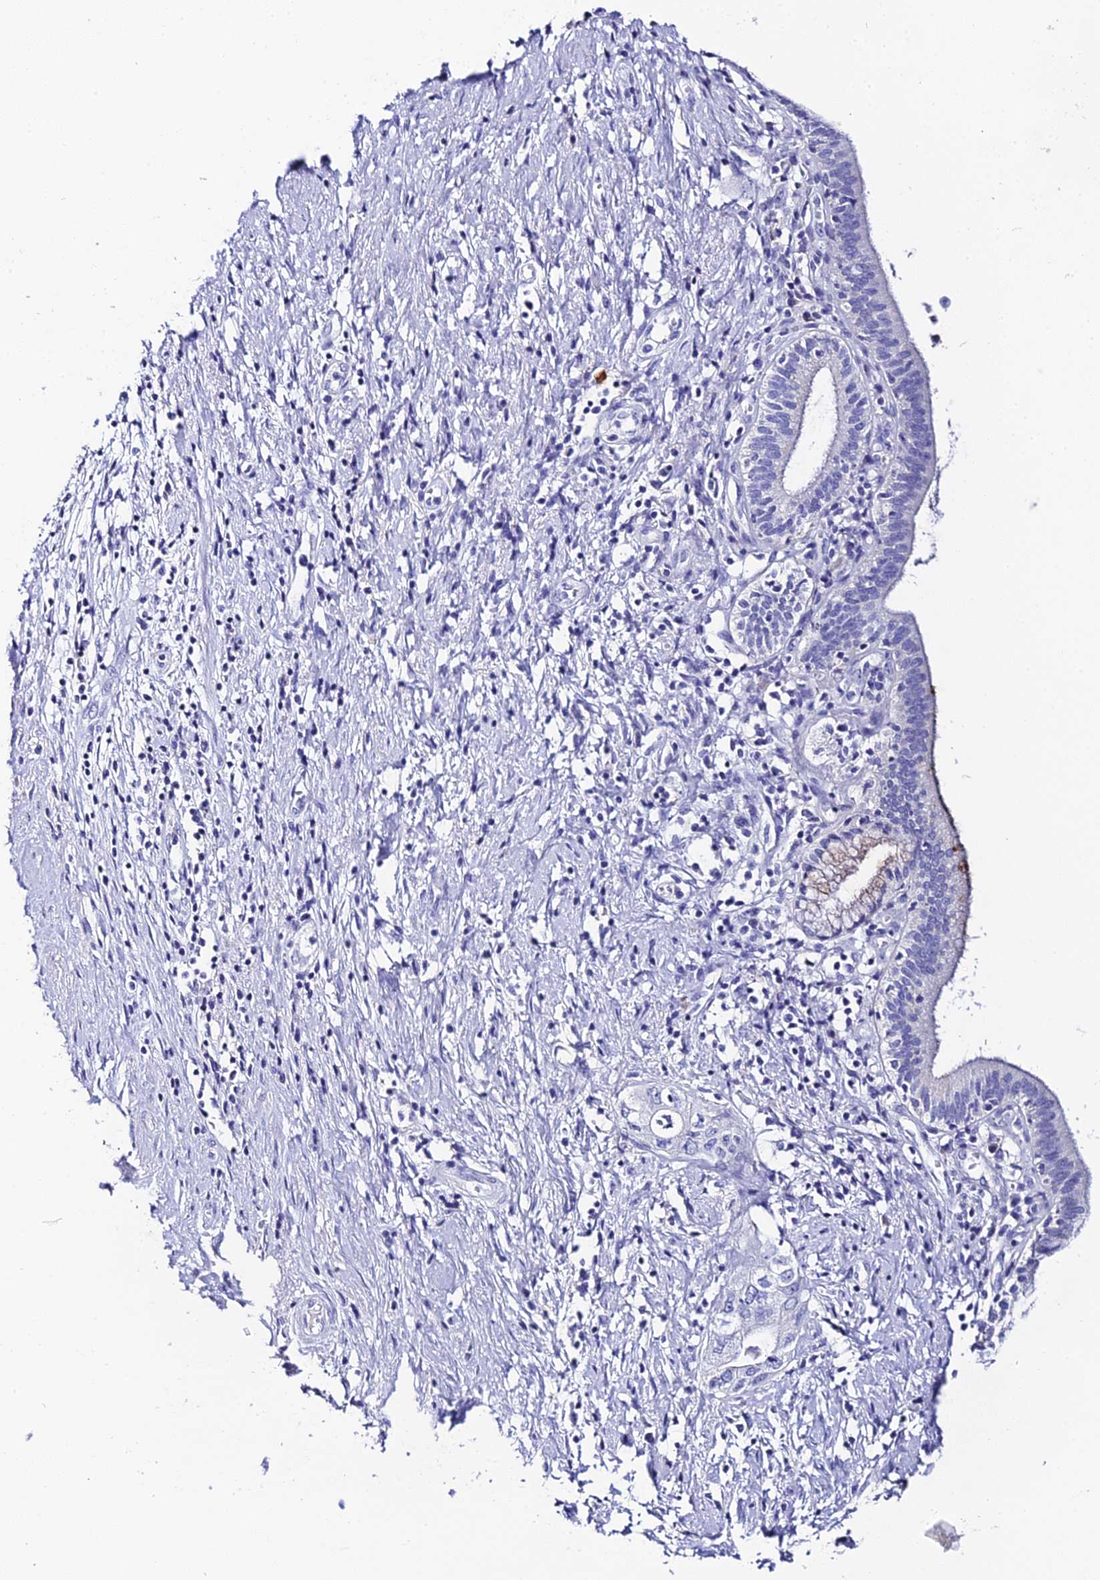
{"staining": {"intensity": "negative", "quantity": "none", "location": "none"}, "tissue": "pancreatic cancer", "cell_type": "Tumor cells", "image_type": "cancer", "snomed": [{"axis": "morphology", "description": "Adenocarcinoma, NOS"}, {"axis": "topography", "description": "Pancreas"}], "caption": "Immunohistochemical staining of pancreatic cancer (adenocarcinoma) shows no significant positivity in tumor cells.", "gene": "C12orf29", "patient": {"sex": "female", "age": 73}}